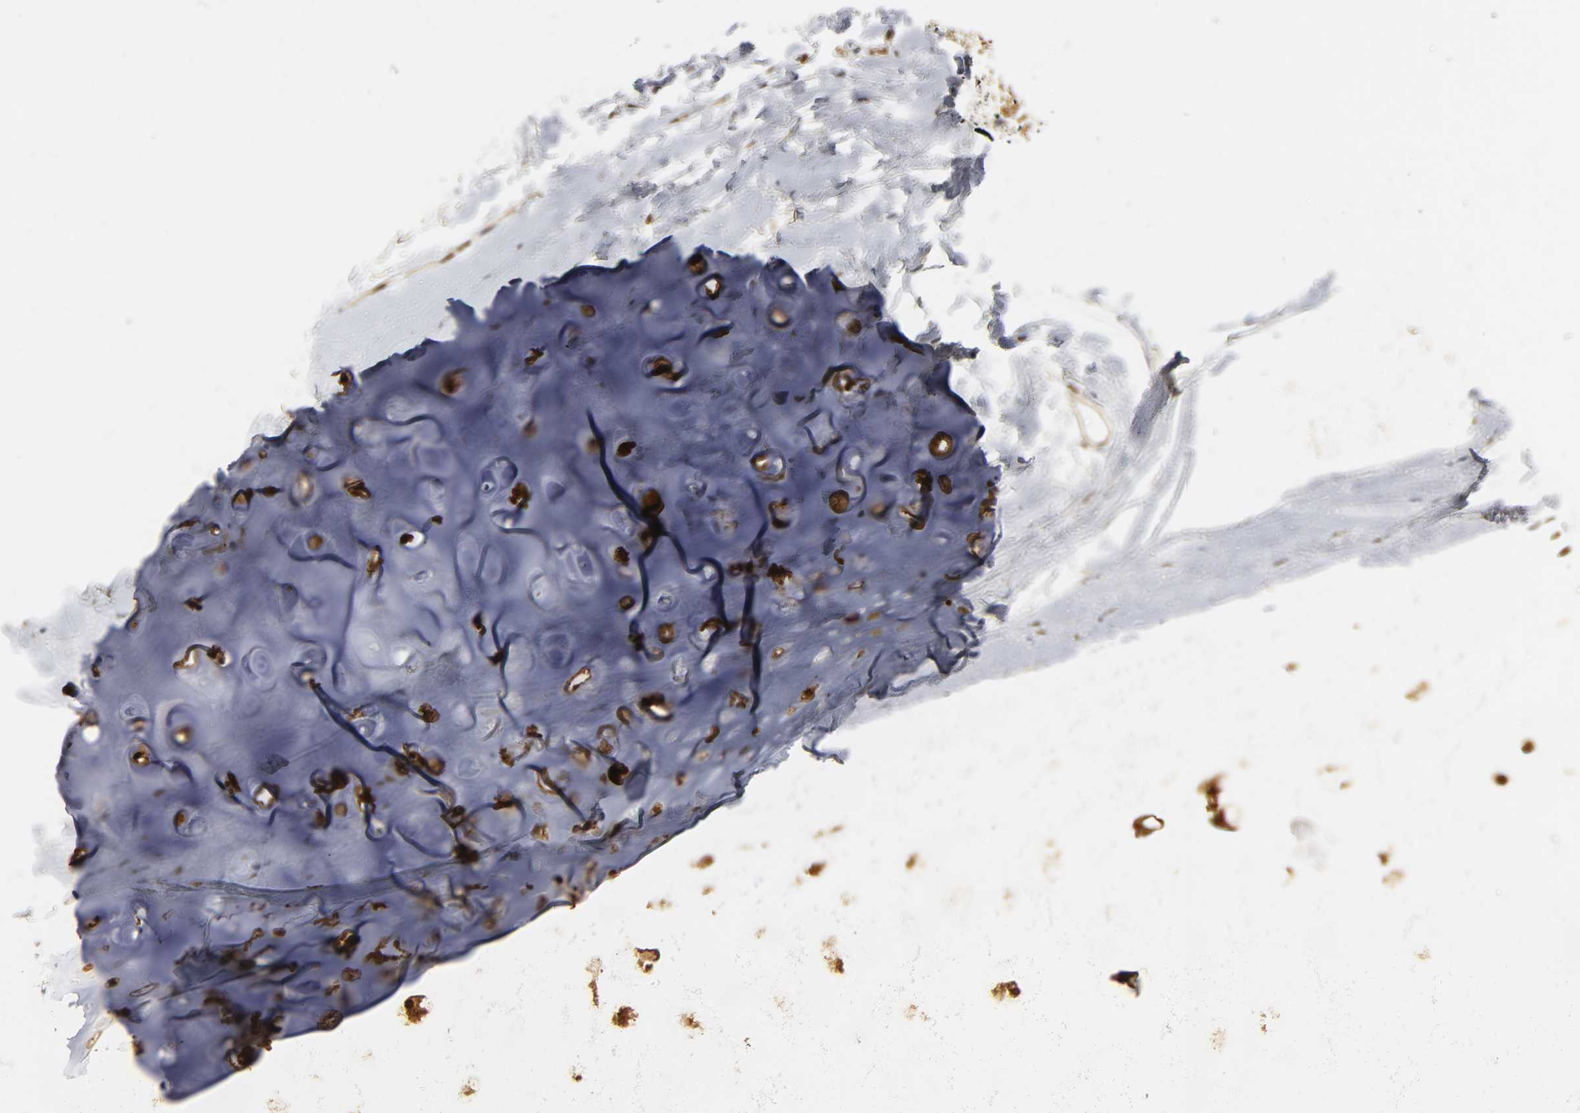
{"staining": {"intensity": "moderate", "quantity": ">75%", "location": "cytoplasmic/membranous,nuclear"}, "tissue": "adipose tissue", "cell_type": "Adipocytes", "image_type": "normal", "snomed": [{"axis": "morphology", "description": "Normal tissue, NOS"}, {"axis": "topography", "description": "Cartilage tissue"}, {"axis": "topography", "description": "Bronchus"}], "caption": "An image showing moderate cytoplasmic/membranous,nuclear positivity in approximately >75% of adipocytes in unremarkable adipose tissue, as visualized by brown immunohistochemical staining.", "gene": "PARK7", "patient": {"sex": "female", "age": 73}}